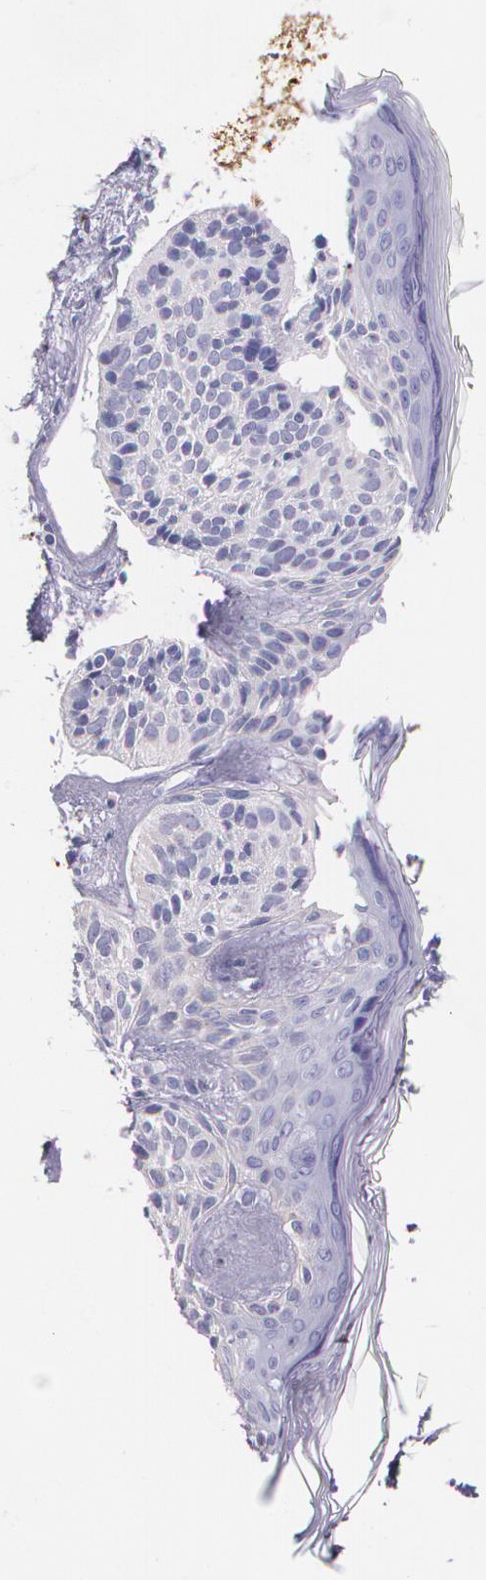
{"staining": {"intensity": "negative", "quantity": "none", "location": "none"}, "tissue": "skin cancer", "cell_type": "Tumor cells", "image_type": "cancer", "snomed": [{"axis": "morphology", "description": "Basal cell carcinoma"}, {"axis": "topography", "description": "Skin"}], "caption": "Basal cell carcinoma (skin) stained for a protein using IHC displays no staining tumor cells.", "gene": "MMP2", "patient": {"sex": "female", "age": 78}}